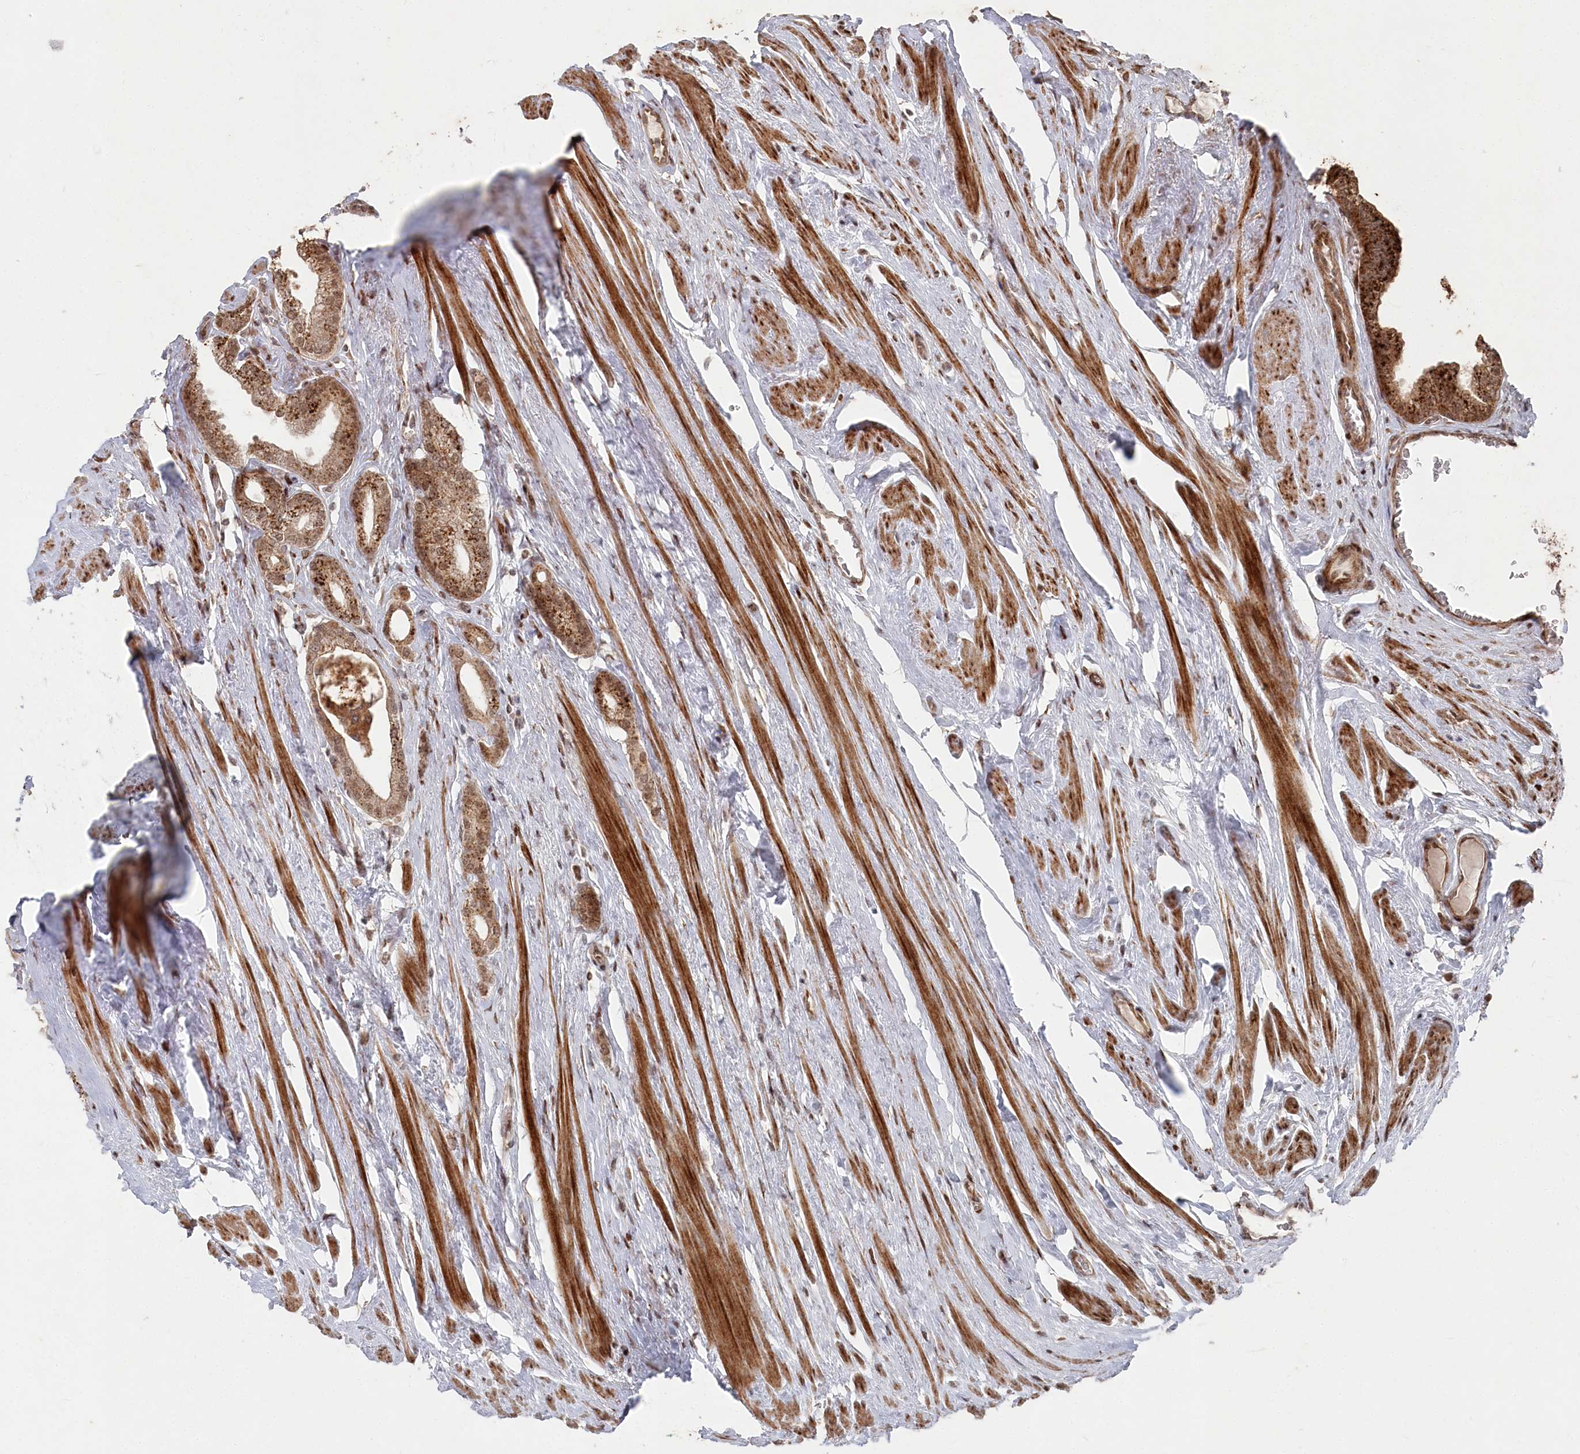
{"staining": {"intensity": "moderate", "quantity": ">75%", "location": "cytoplasmic/membranous,nuclear"}, "tissue": "prostate cancer", "cell_type": "Tumor cells", "image_type": "cancer", "snomed": [{"axis": "morphology", "description": "Adenocarcinoma, Low grade"}, {"axis": "topography", "description": "Prostate"}], "caption": "Protein expression analysis of human low-grade adenocarcinoma (prostate) reveals moderate cytoplasmic/membranous and nuclear expression in about >75% of tumor cells.", "gene": "POLR3A", "patient": {"sex": "male", "age": 63}}